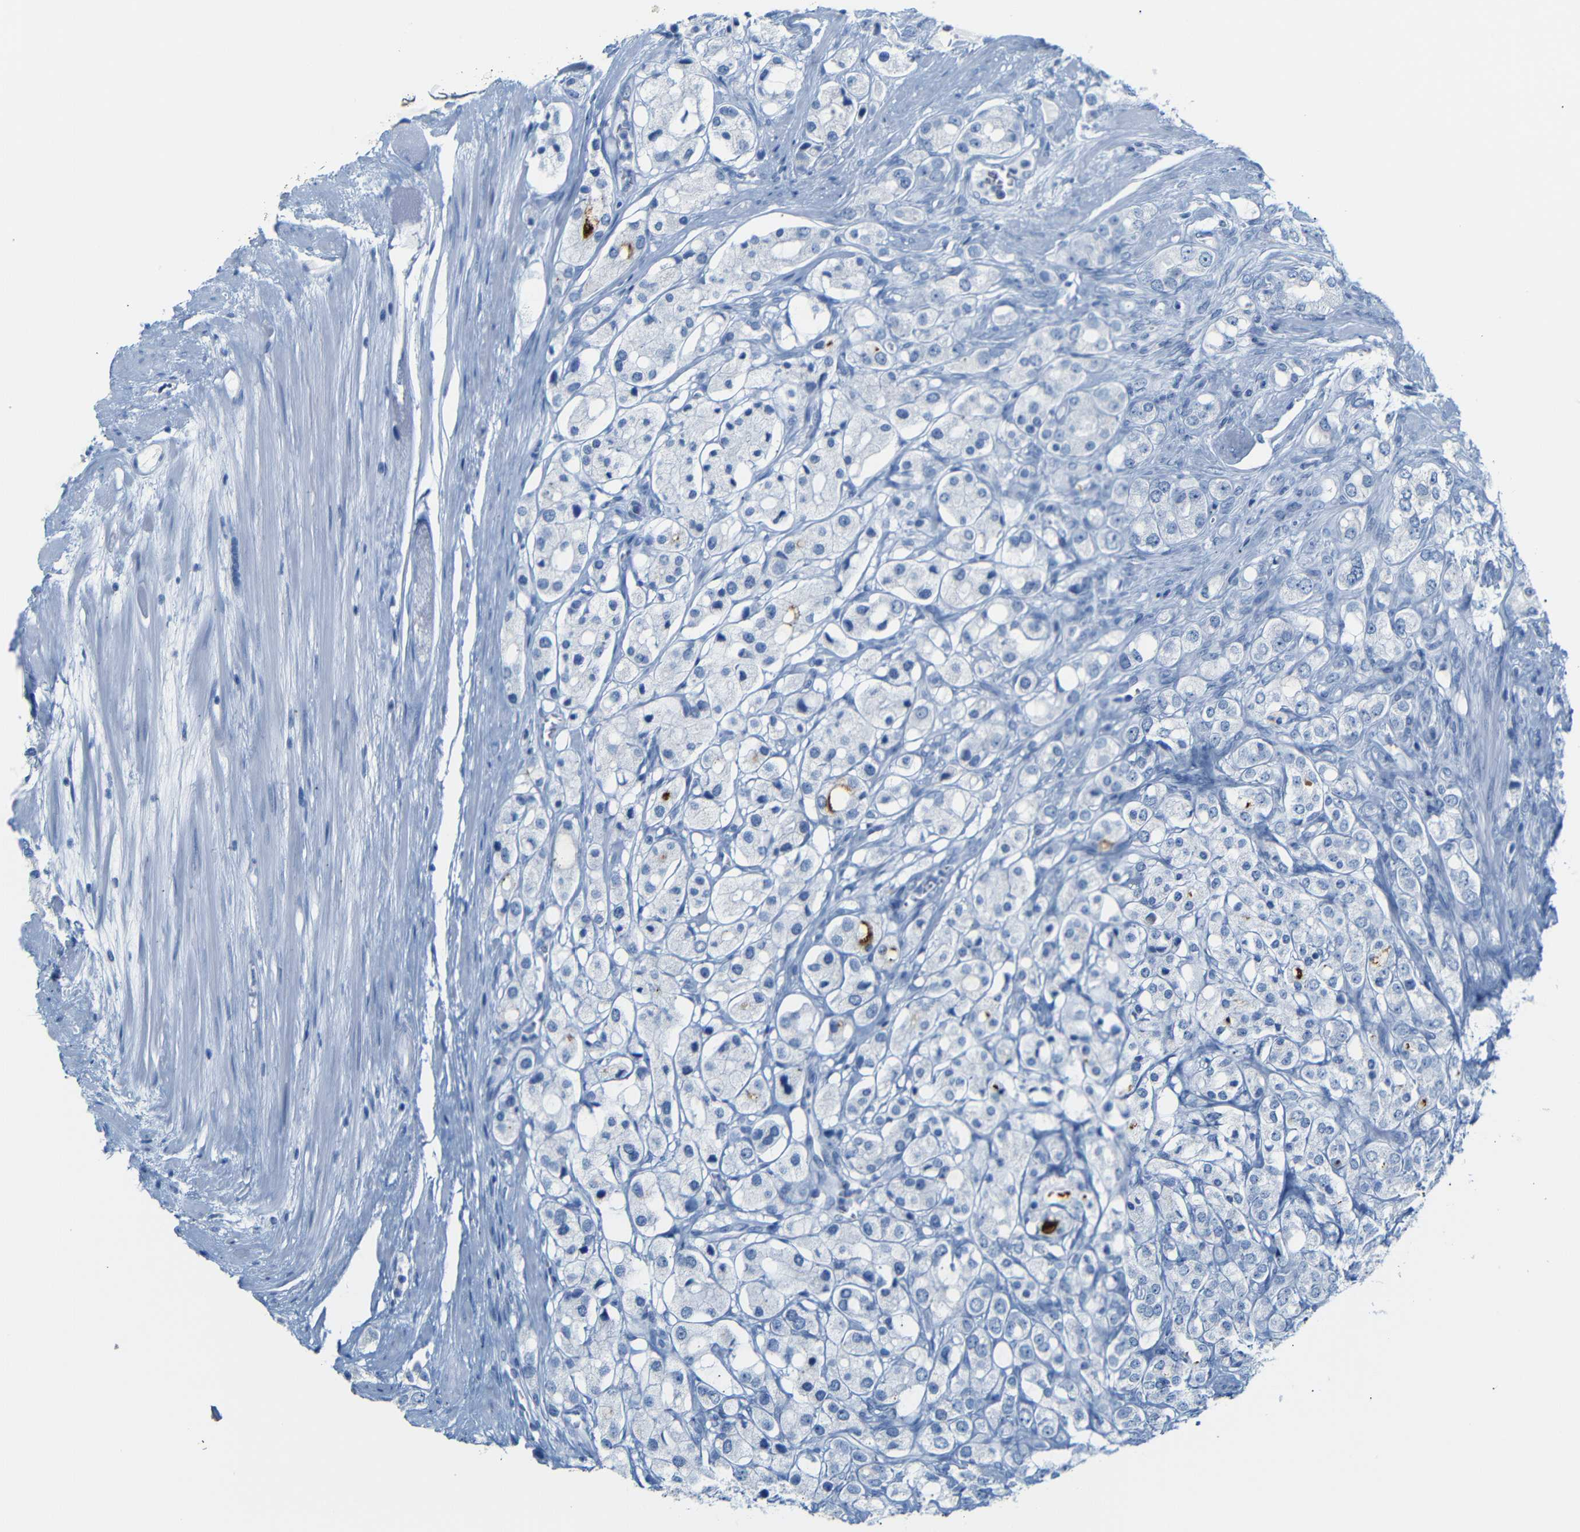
{"staining": {"intensity": "negative", "quantity": "none", "location": "none"}, "tissue": "prostate cancer", "cell_type": "Tumor cells", "image_type": "cancer", "snomed": [{"axis": "morphology", "description": "Adenocarcinoma, High grade"}, {"axis": "topography", "description": "Prostate"}], "caption": "This is an immunohistochemistry (IHC) histopathology image of prostate high-grade adenocarcinoma. There is no staining in tumor cells.", "gene": "DYNAP", "patient": {"sex": "male", "age": 65}}